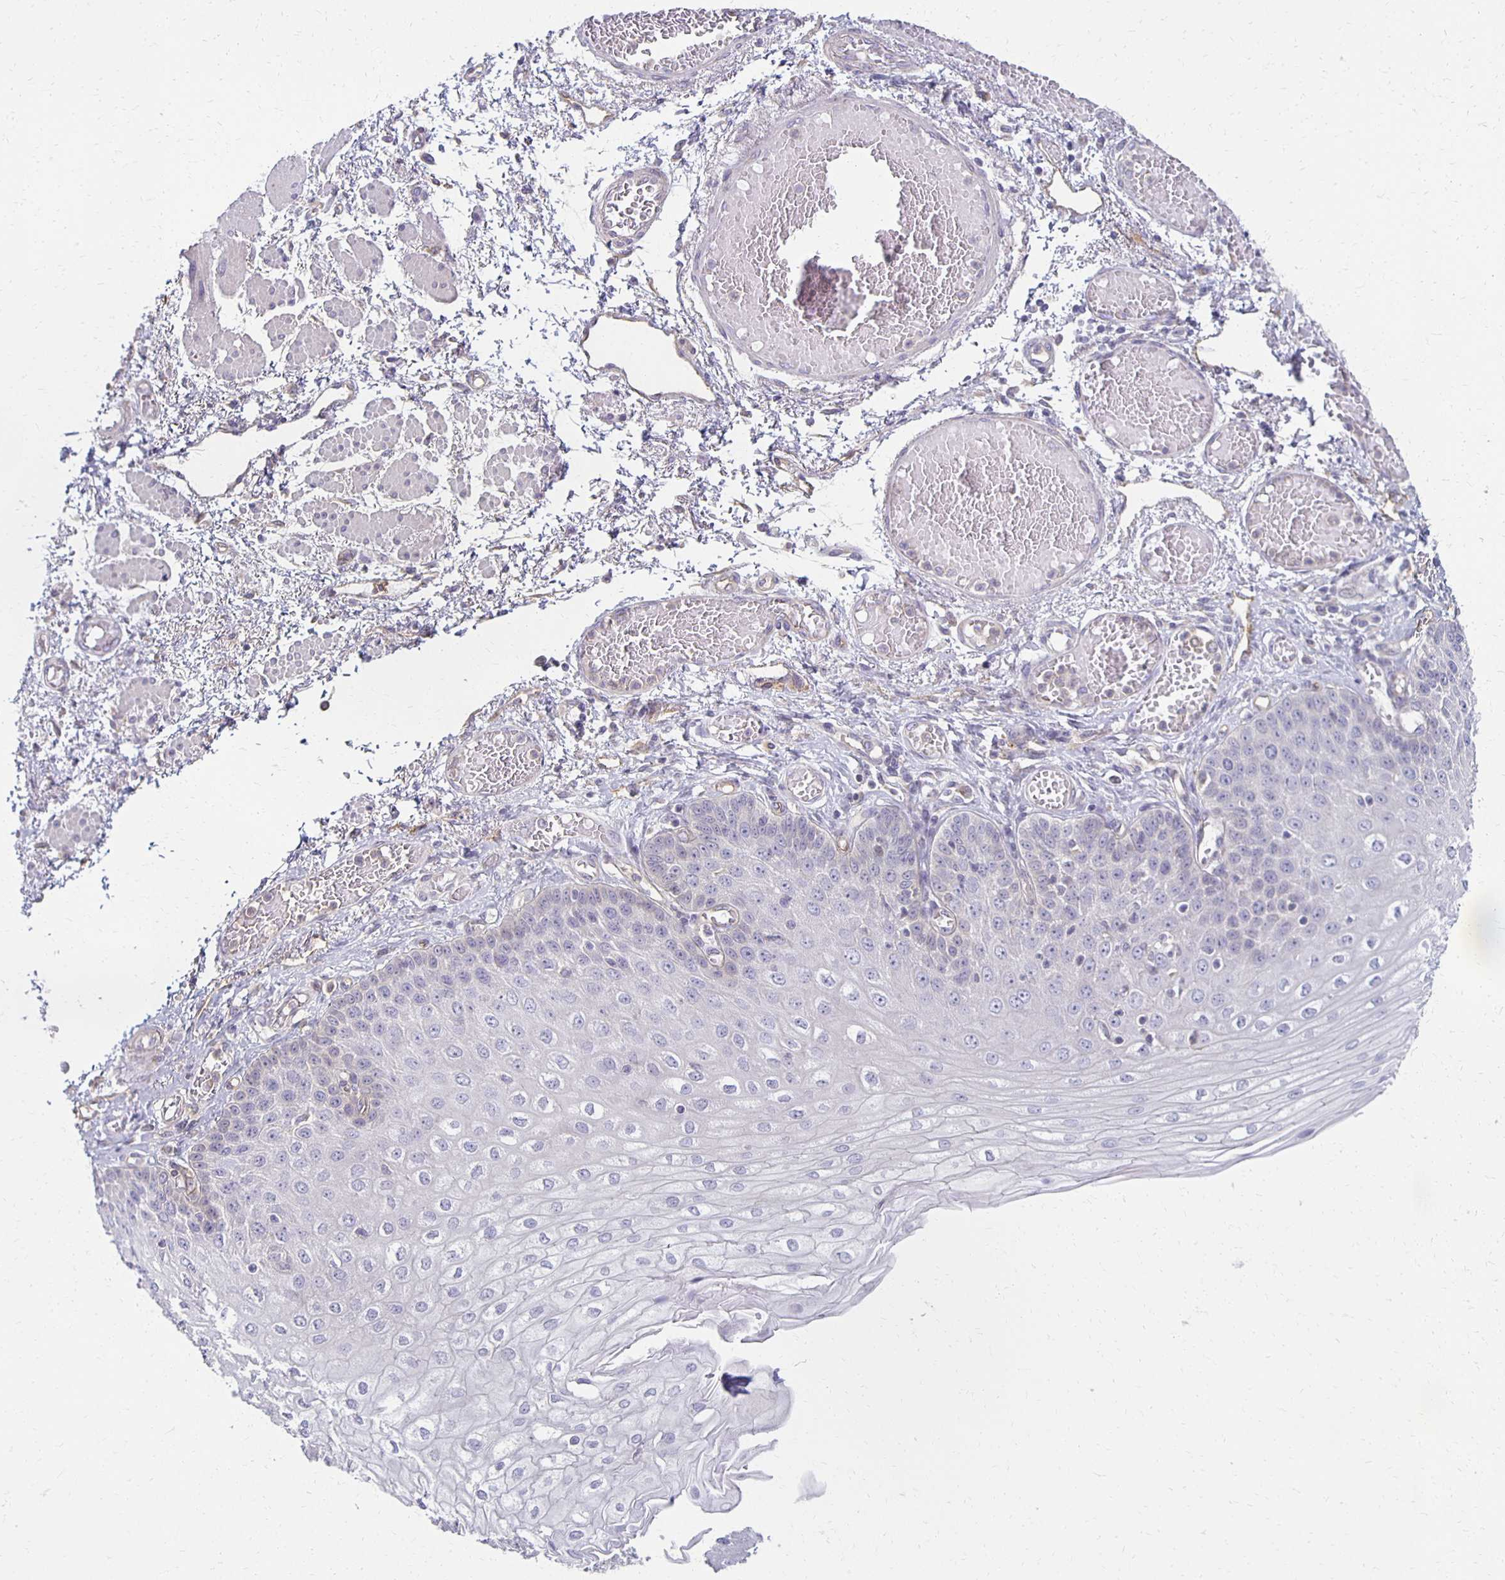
{"staining": {"intensity": "weak", "quantity": "<25%", "location": "cytoplasmic/membranous"}, "tissue": "esophagus", "cell_type": "Squamous epithelial cells", "image_type": "normal", "snomed": [{"axis": "morphology", "description": "Normal tissue, NOS"}, {"axis": "morphology", "description": "Adenocarcinoma, NOS"}, {"axis": "topography", "description": "Esophagus"}], "caption": "An image of human esophagus is negative for staining in squamous epithelial cells. (DAB immunohistochemistry (IHC) visualized using brightfield microscopy, high magnification).", "gene": "GPX4", "patient": {"sex": "male", "age": 81}}